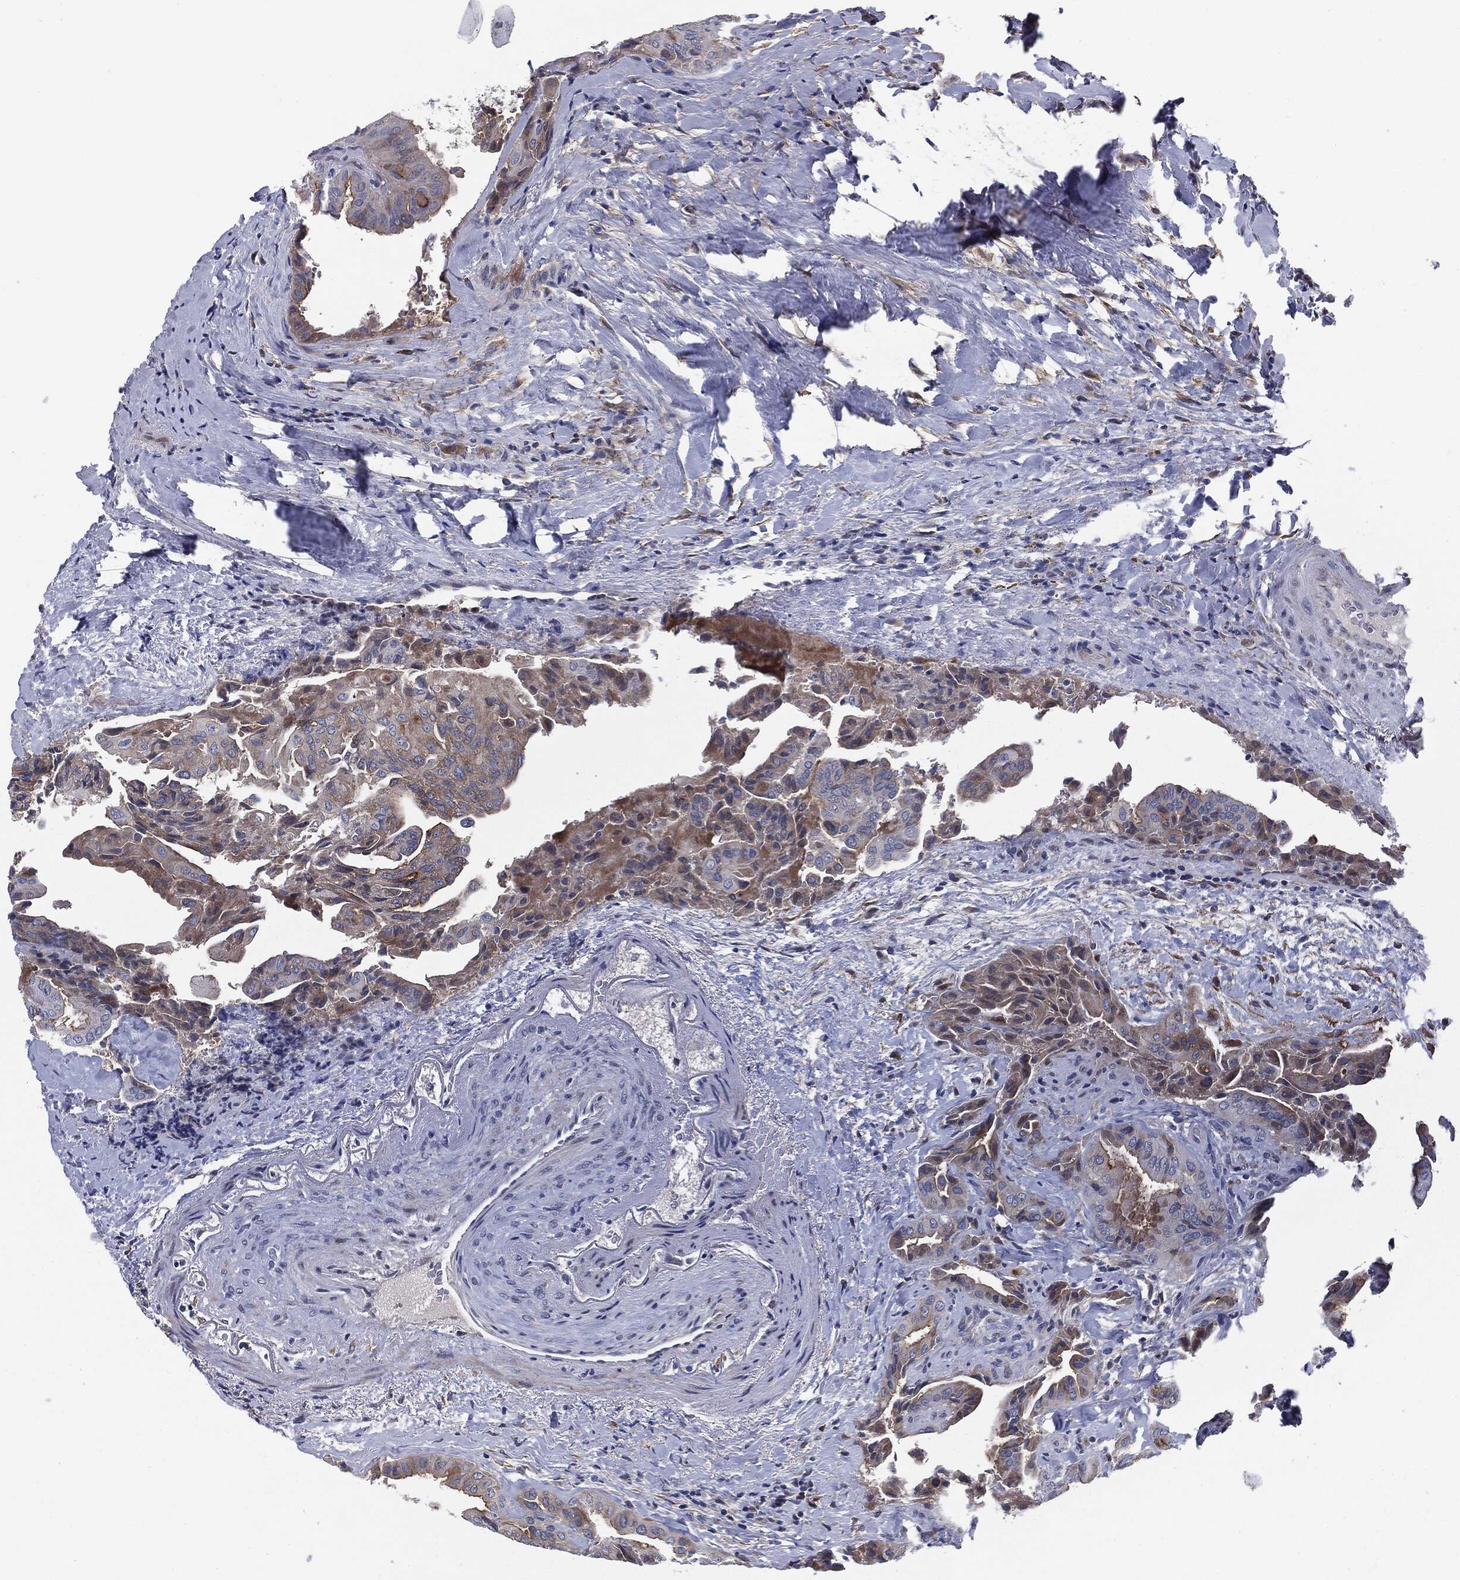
{"staining": {"intensity": "moderate", "quantity": "<25%", "location": "cytoplasmic/membranous"}, "tissue": "thyroid cancer", "cell_type": "Tumor cells", "image_type": "cancer", "snomed": [{"axis": "morphology", "description": "Papillary adenocarcinoma, NOS"}, {"axis": "topography", "description": "Thyroid gland"}], "caption": "Moderate cytoplasmic/membranous staining is appreciated in about <25% of tumor cells in thyroid cancer.", "gene": "KRT5", "patient": {"sex": "female", "age": 68}}